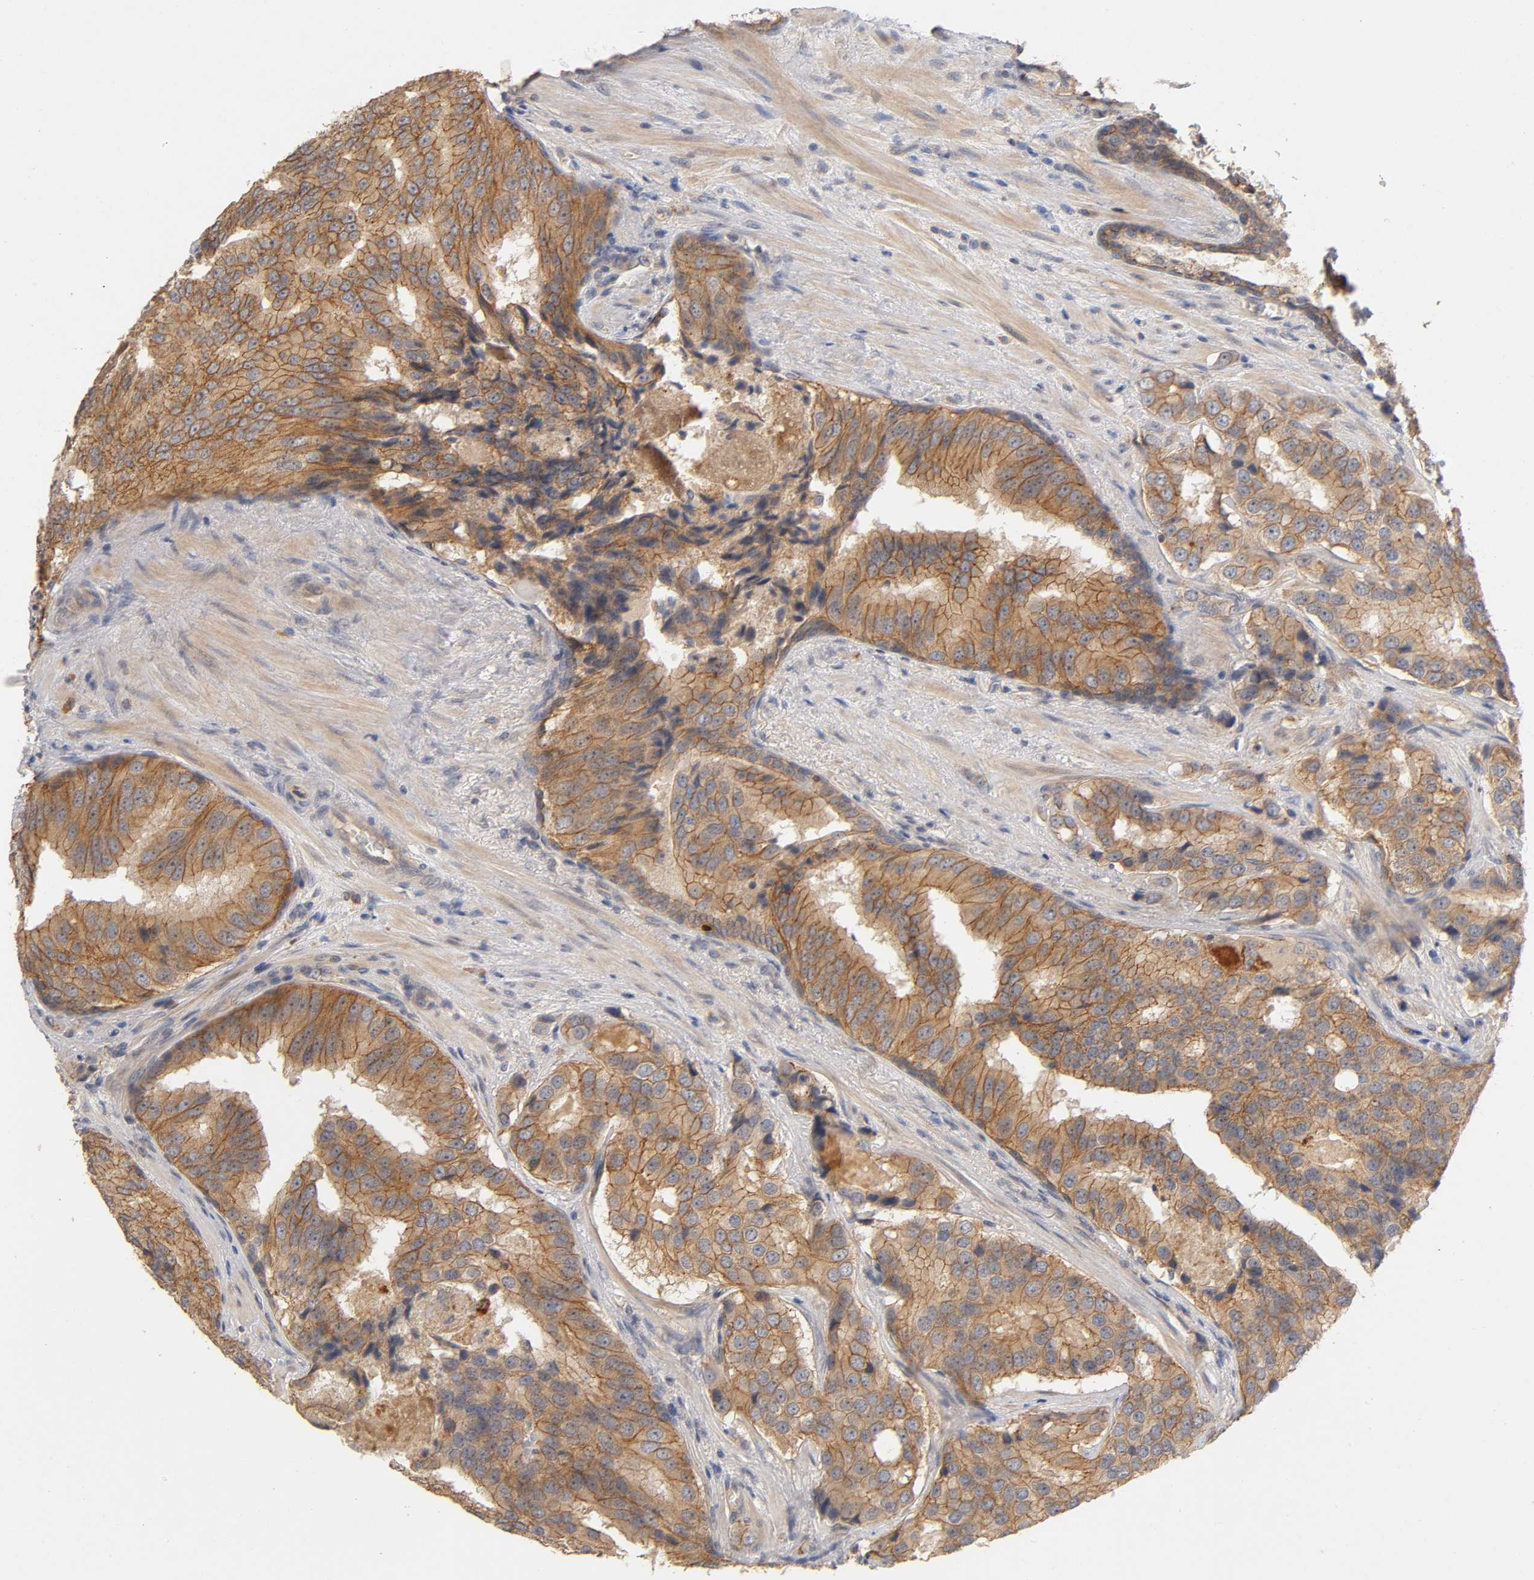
{"staining": {"intensity": "moderate", "quantity": ">75%", "location": "cytoplasmic/membranous"}, "tissue": "prostate cancer", "cell_type": "Tumor cells", "image_type": "cancer", "snomed": [{"axis": "morphology", "description": "Adenocarcinoma, High grade"}, {"axis": "topography", "description": "Prostate"}], "caption": "This image exhibits prostate cancer stained with IHC to label a protein in brown. The cytoplasmic/membranous of tumor cells show moderate positivity for the protein. Nuclei are counter-stained blue.", "gene": "PDZD11", "patient": {"sex": "male", "age": 58}}